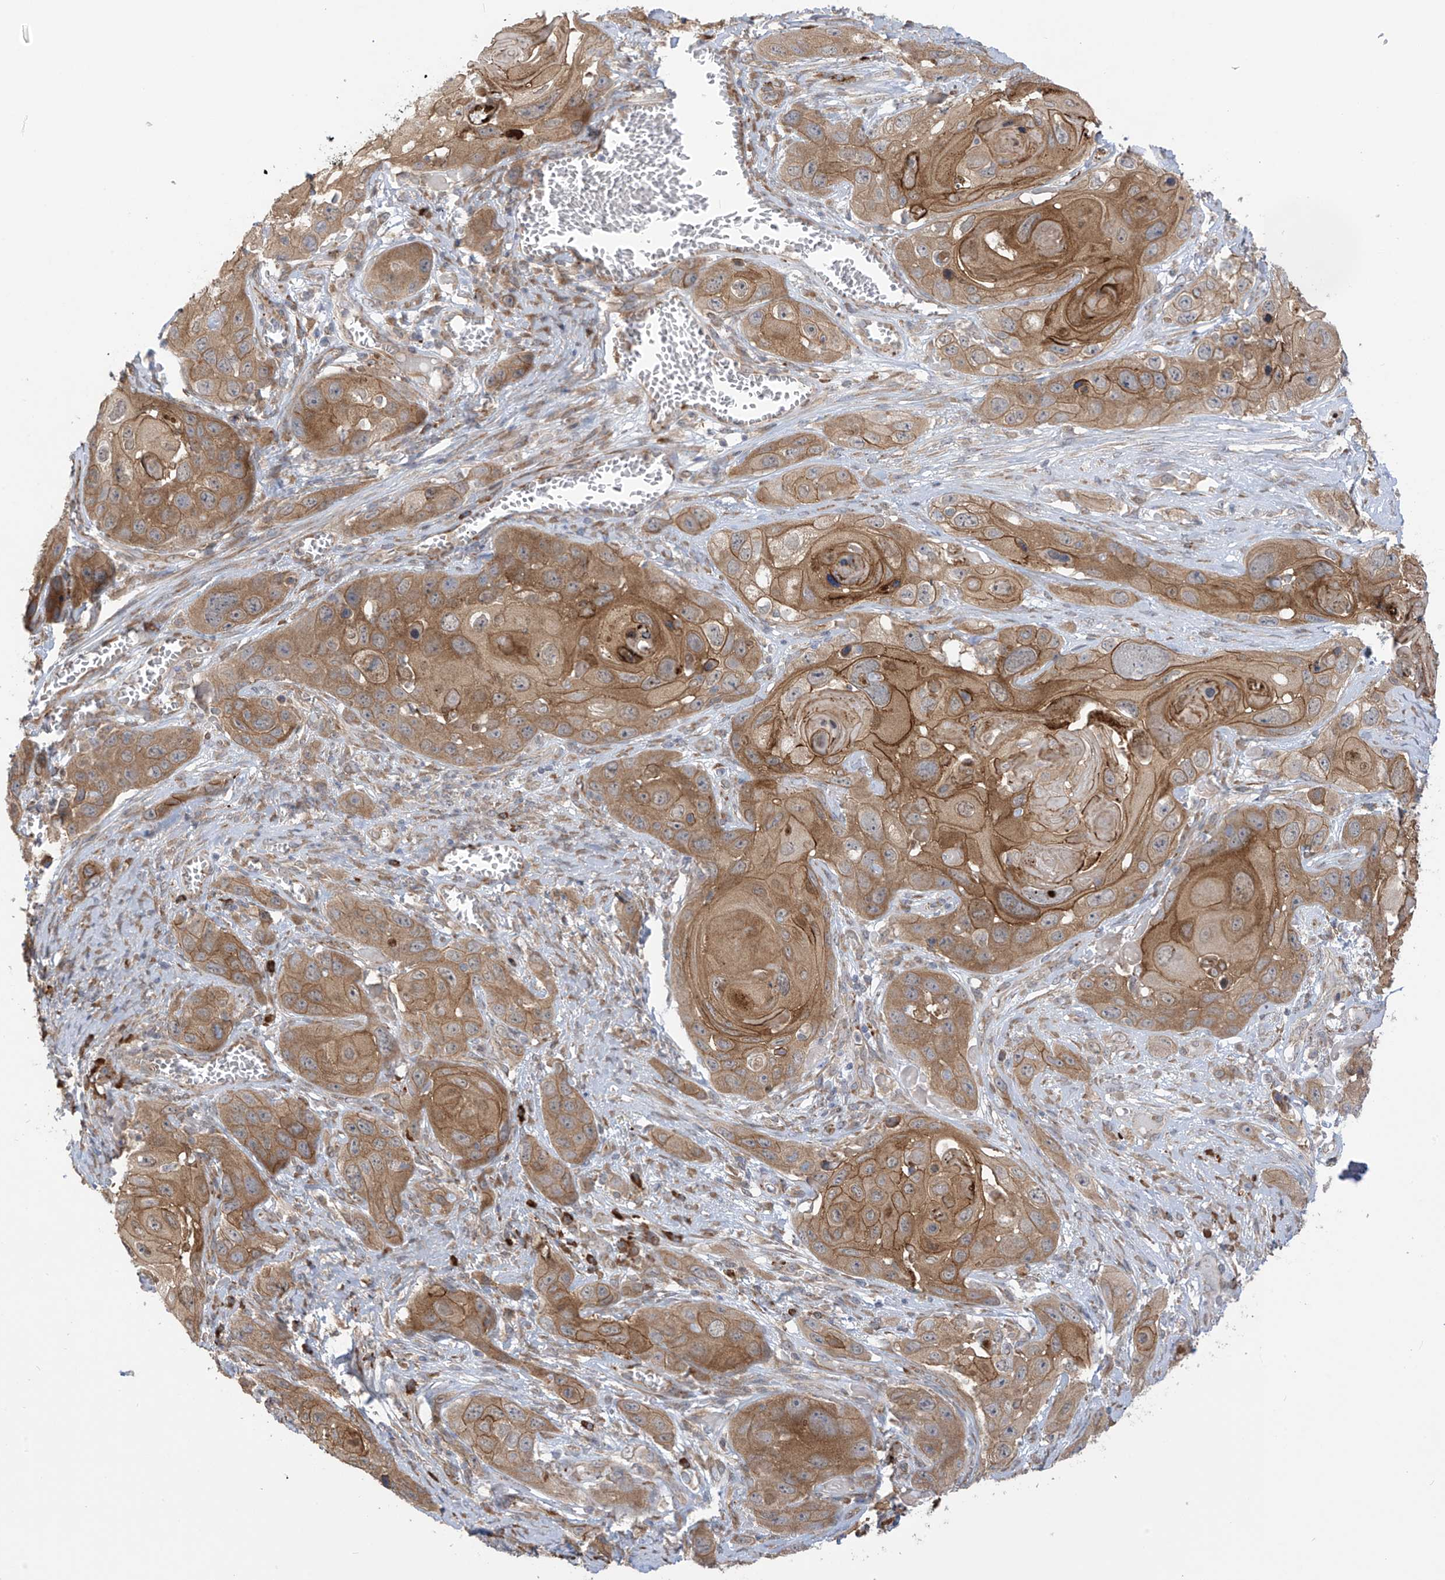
{"staining": {"intensity": "strong", "quantity": ">75%", "location": "cytoplasmic/membranous"}, "tissue": "skin cancer", "cell_type": "Tumor cells", "image_type": "cancer", "snomed": [{"axis": "morphology", "description": "Squamous cell carcinoma, NOS"}, {"axis": "topography", "description": "Skin"}], "caption": "Strong cytoplasmic/membranous positivity for a protein is seen in approximately >75% of tumor cells of squamous cell carcinoma (skin) using IHC.", "gene": "KIAA1522", "patient": {"sex": "male", "age": 55}}